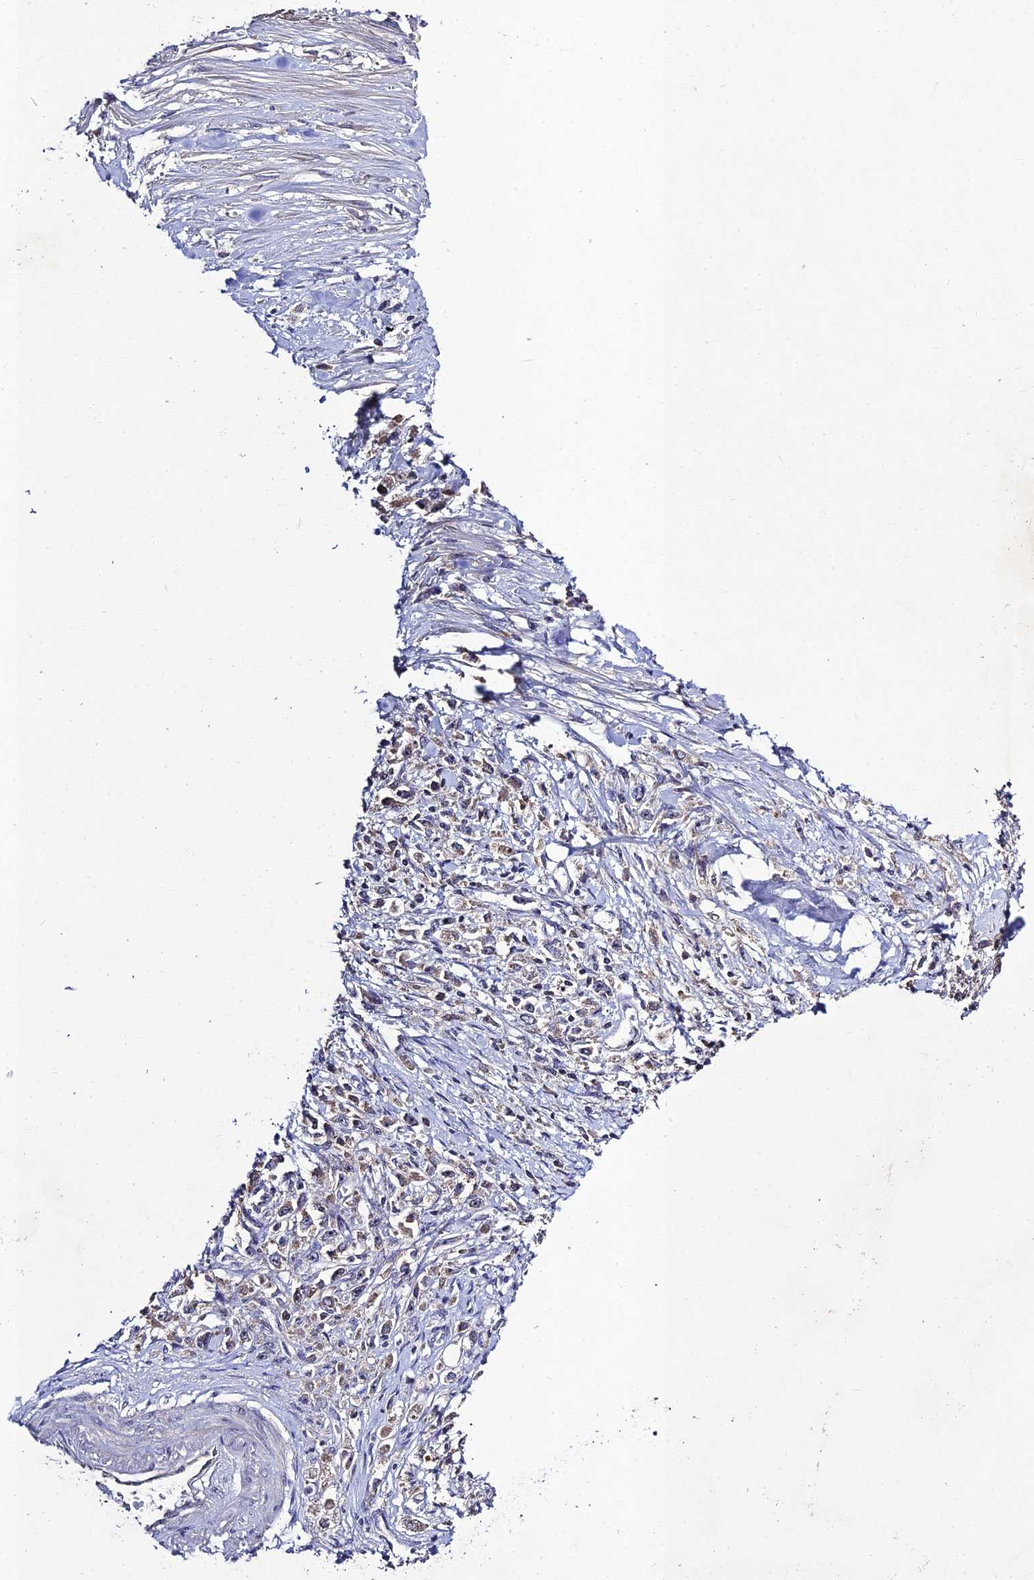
{"staining": {"intensity": "weak", "quantity": "25%-75%", "location": "cytoplasmic/membranous"}, "tissue": "stomach cancer", "cell_type": "Tumor cells", "image_type": "cancer", "snomed": [{"axis": "morphology", "description": "Adenocarcinoma, NOS"}, {"axis": "topography", "description": "Stomach"}], "caption": "Tumor cells exhibit low levels of weak cytoplasmic/membranous positivity in approximately 25%-75% of cells in adenocarcinoma (stomach).", "gene": "CHST5", "patient": {"sex": "female", "age": 59}}